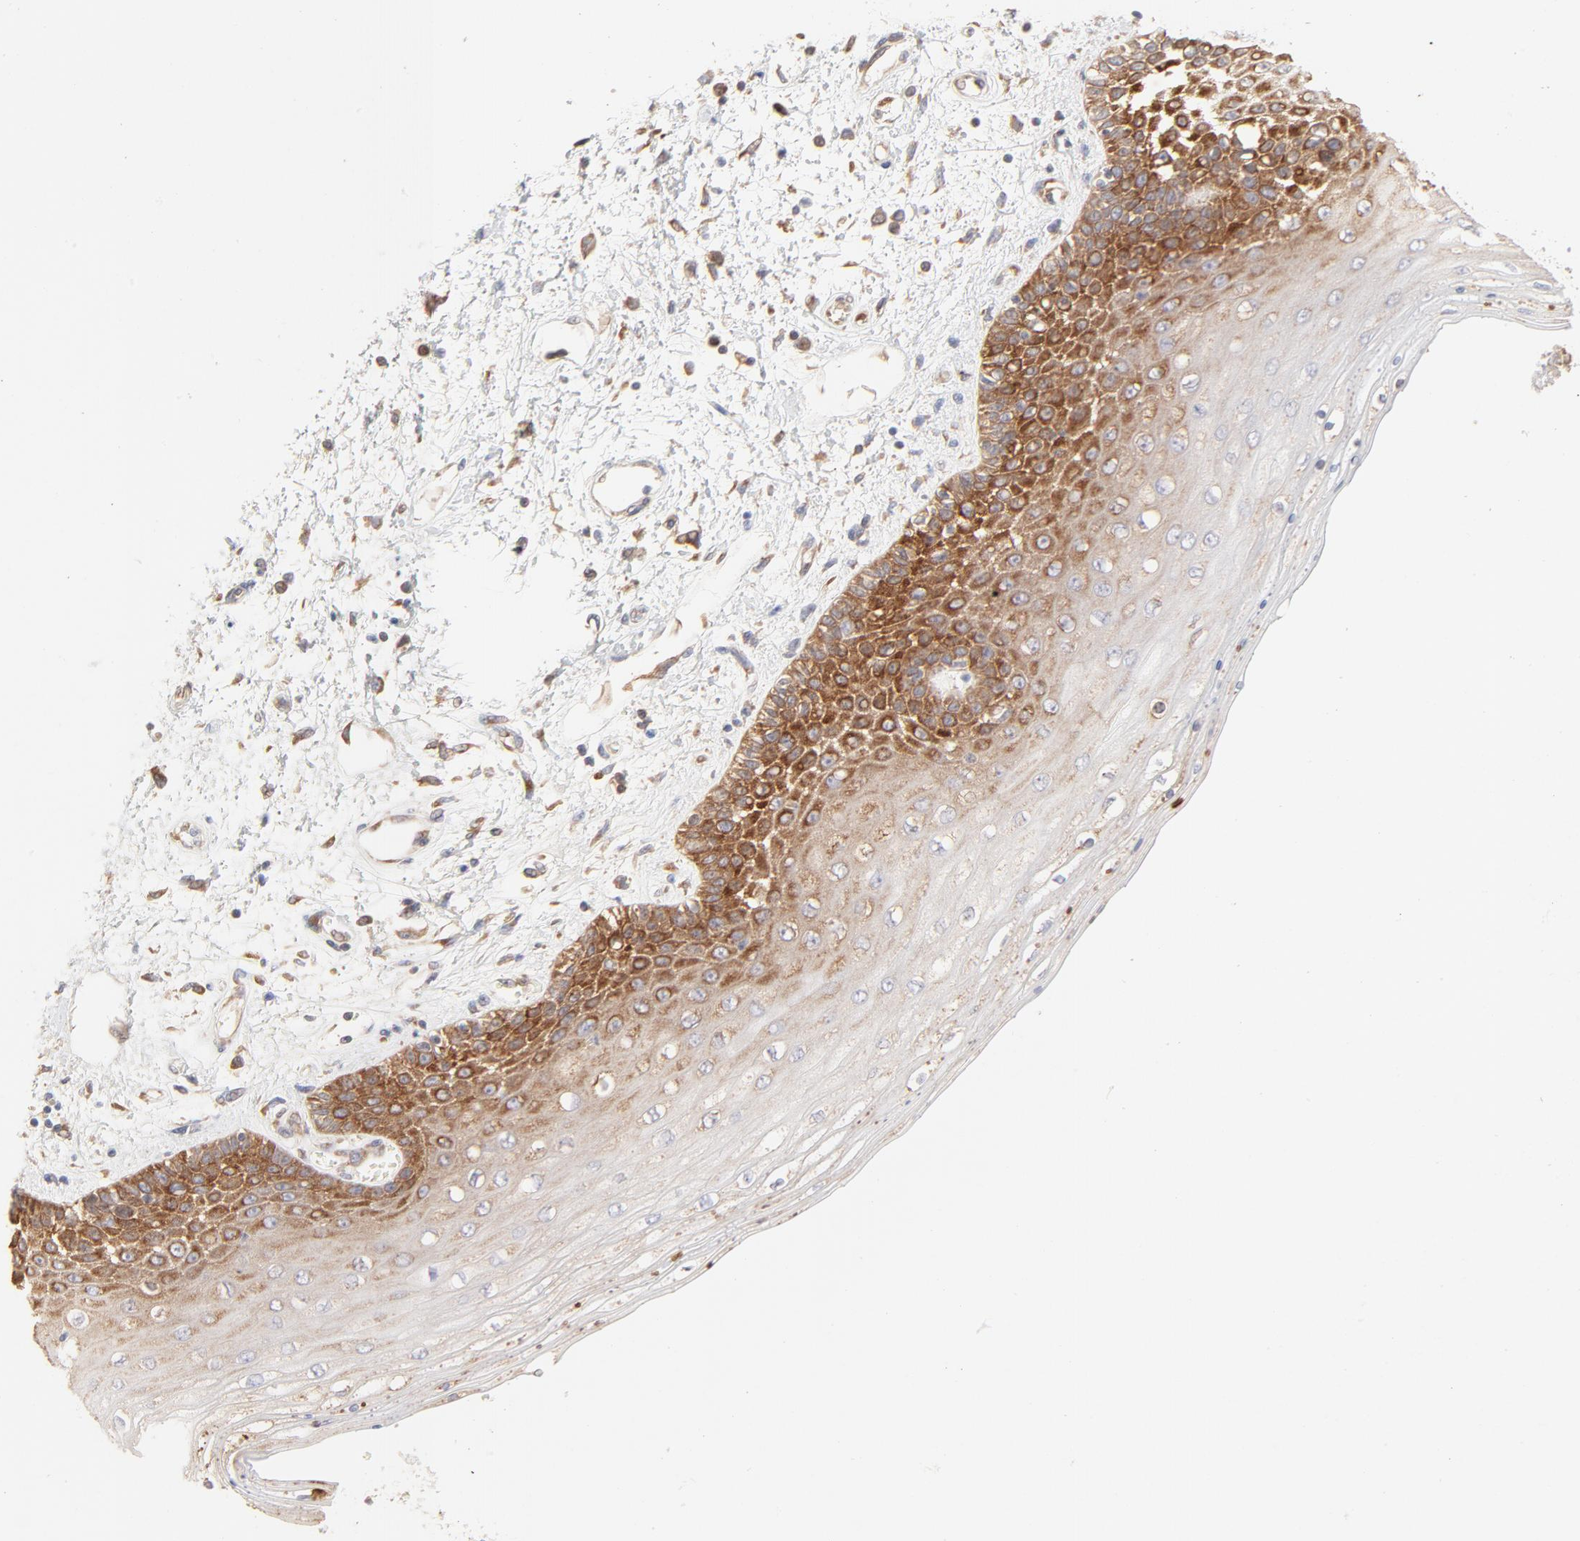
{"staining": {"intensity": "strong", "quantity": "25%-75%", "location": "cytoplasmic/membranous"}, "tissue": "skin", "cell_type": "Epidermal cells", "image_type": "normal", "snomed": [{"axis": "morphology", "description": "Normal tissue, NOS"}, {"axis": "topography", "description": "Anal"}], "caption": "Approximately 25%-75% of epidermal cells in benign human skin exhibit strong cytoplasmic/membranous protein expression as visualized by brown immunohistochemical staining.", "gene": "RPS21", "patient": {"sex": "female", "age": 46}}